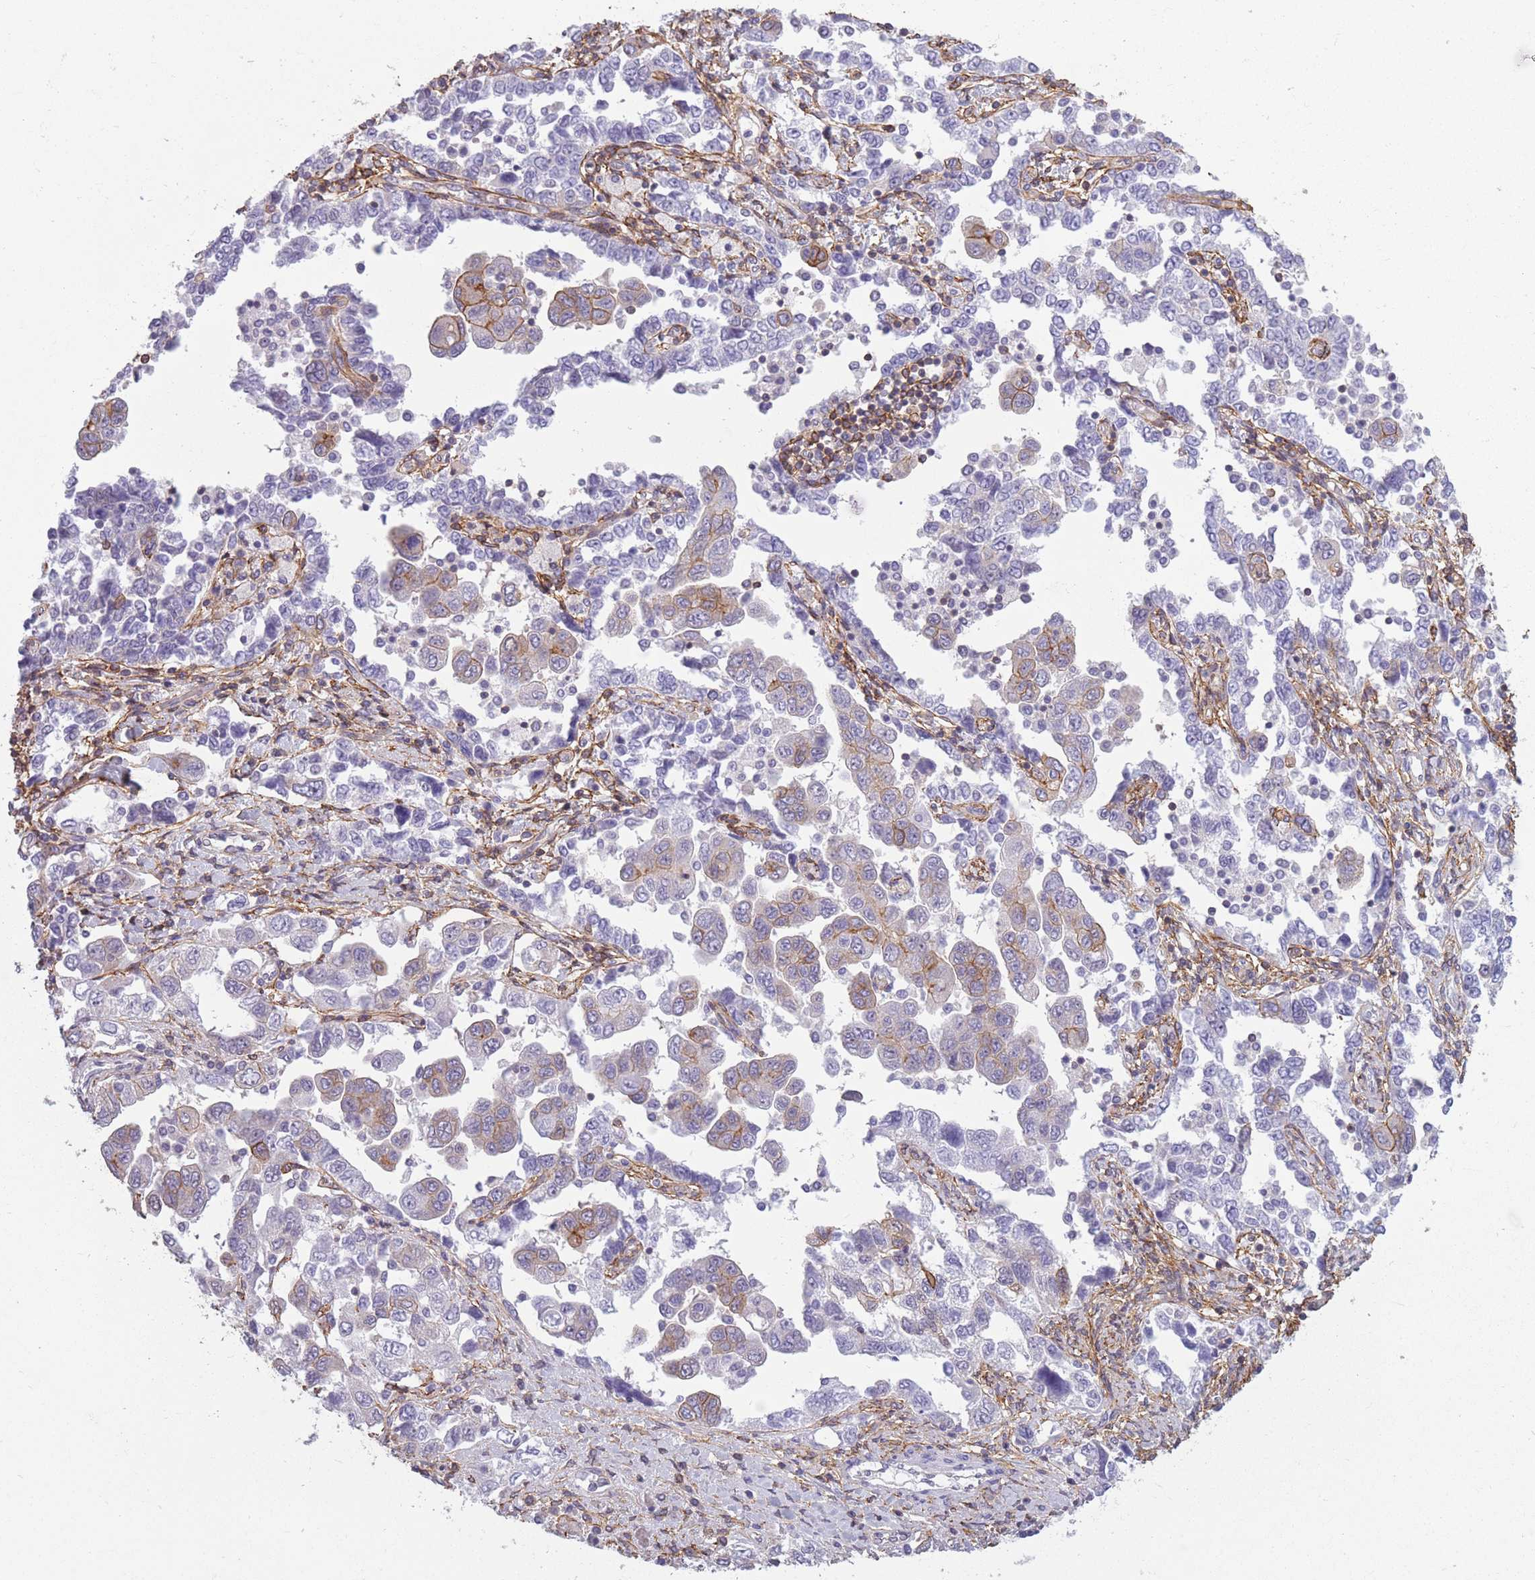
{"staining": {"intensity": "moderate", "quantity": "<25%", "location": "cytoplasmic/membranous"}, "tissue": "ovarian cancer", "cell_type": "Tumor cells", "image_type": "cancer", "snomed": [{"axis": "morphology", "description": "Carcinoma, NOS"}, {"axis": "morphology", "description": "Cystadenocarcinoma, serous, NOS"}, {"axis": "topography", "description": "Ovary"}], "caption": "There is low levels of moderate cytoplasmic/membranous positivity in tumor cells of ovarian cancer, as demonstrated by immunohistochemical staining (brown color).", "gene": "ADD1", "patient": {"sex": "female", "age": 69}}